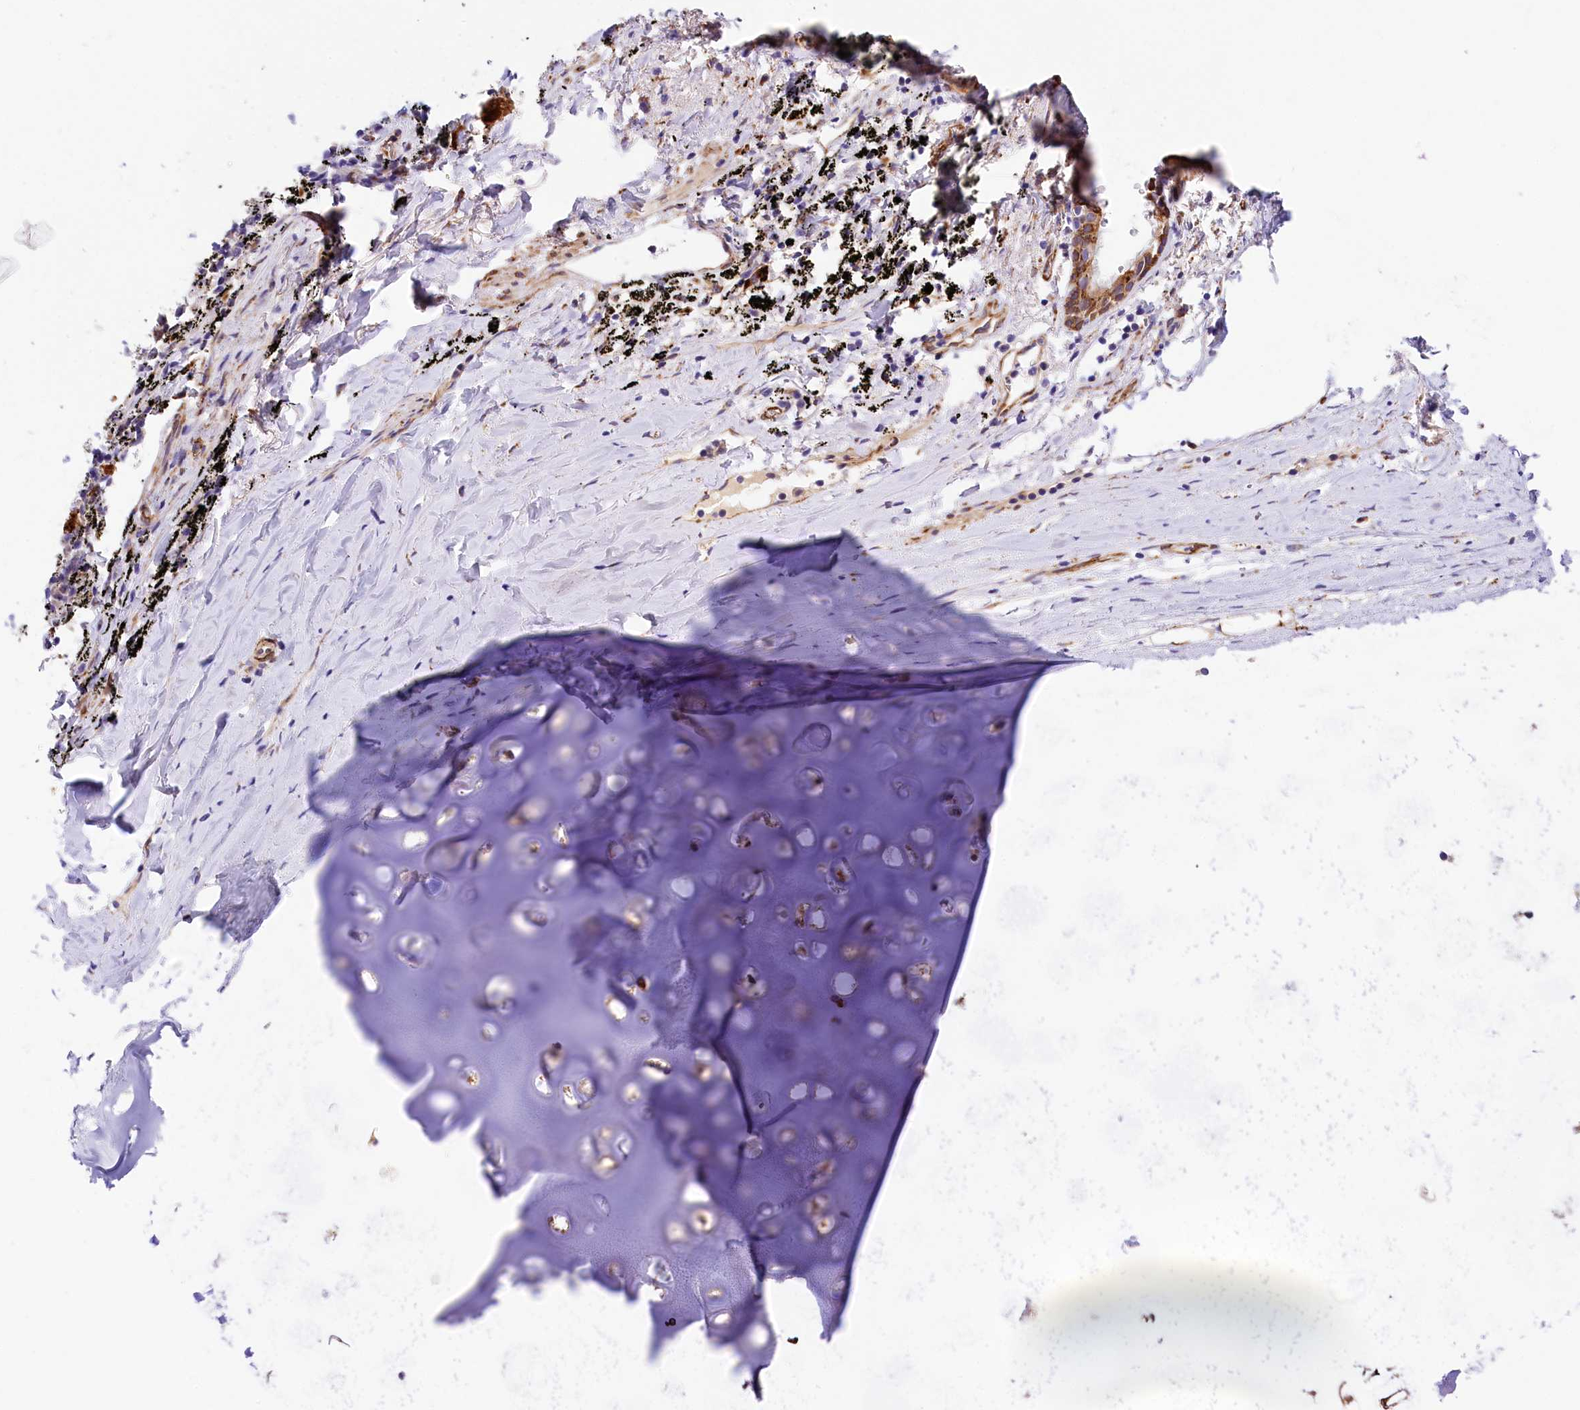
{"staining": {"intensity": "strong", "quantity": ">75%", "location": "cytoplasmic/membranous"}, "tissue": "adipose tissue", "cell_type": "Adipocytes", "image_type": "normal", "snomed": [{"axis": "morphology", "description": "Normal tissue, NOS"}, {"axis": "topography", "description": "Lymph node"}, {"axis": "topography", "description": "Bronchus"}], "caption": "Approximately >75% of adipocytes in benign human adipose tissue reveal strong cytoplasmic/membranous protein expression as visualized by brown immunohistochemical staining.", "gene": "ITGA1", "patient": {"sex": "male", "age": 63}}